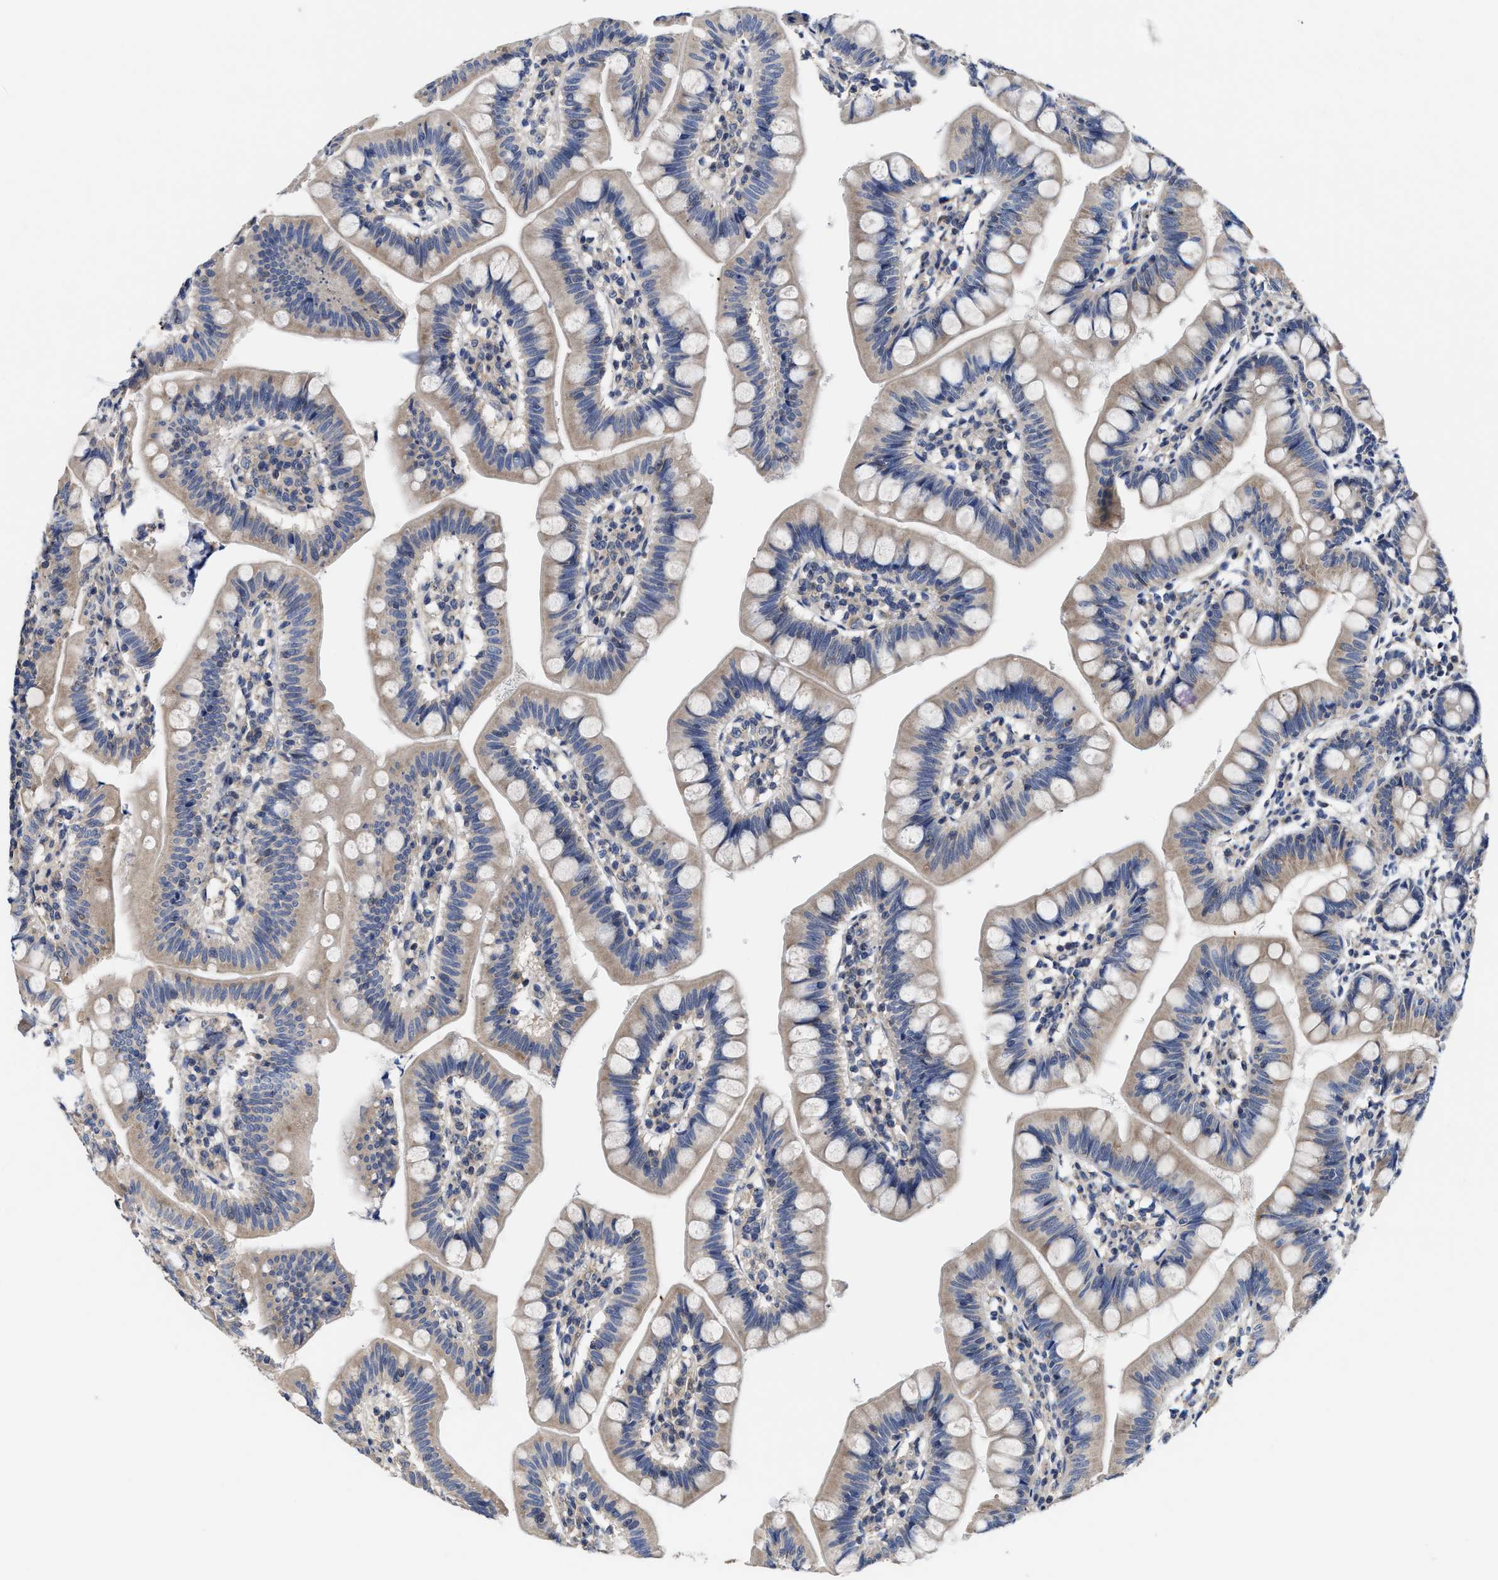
{"staining": {"intensity": "strong", "quantity": "<25%", "location": "cytoplasmic/membranous"}, "tissue": "small intestine", "cell_type": "Glandular cells", "image_type": "normal", "snomed": [{"axis": "morphology", "description": "Normal tissue, NOS"}, {"axis": "topography", "description": "Small intestine"}], "caption": "DAB (3,3'-diaminobenzidine) immunohistochemical staining of benign small intestine demonstrates strong cytoplasmic/membranous protein staining in about <25% of glandular cells.", "gene": "TRAF6", "patient": {"sex": "male", "age": 7}}